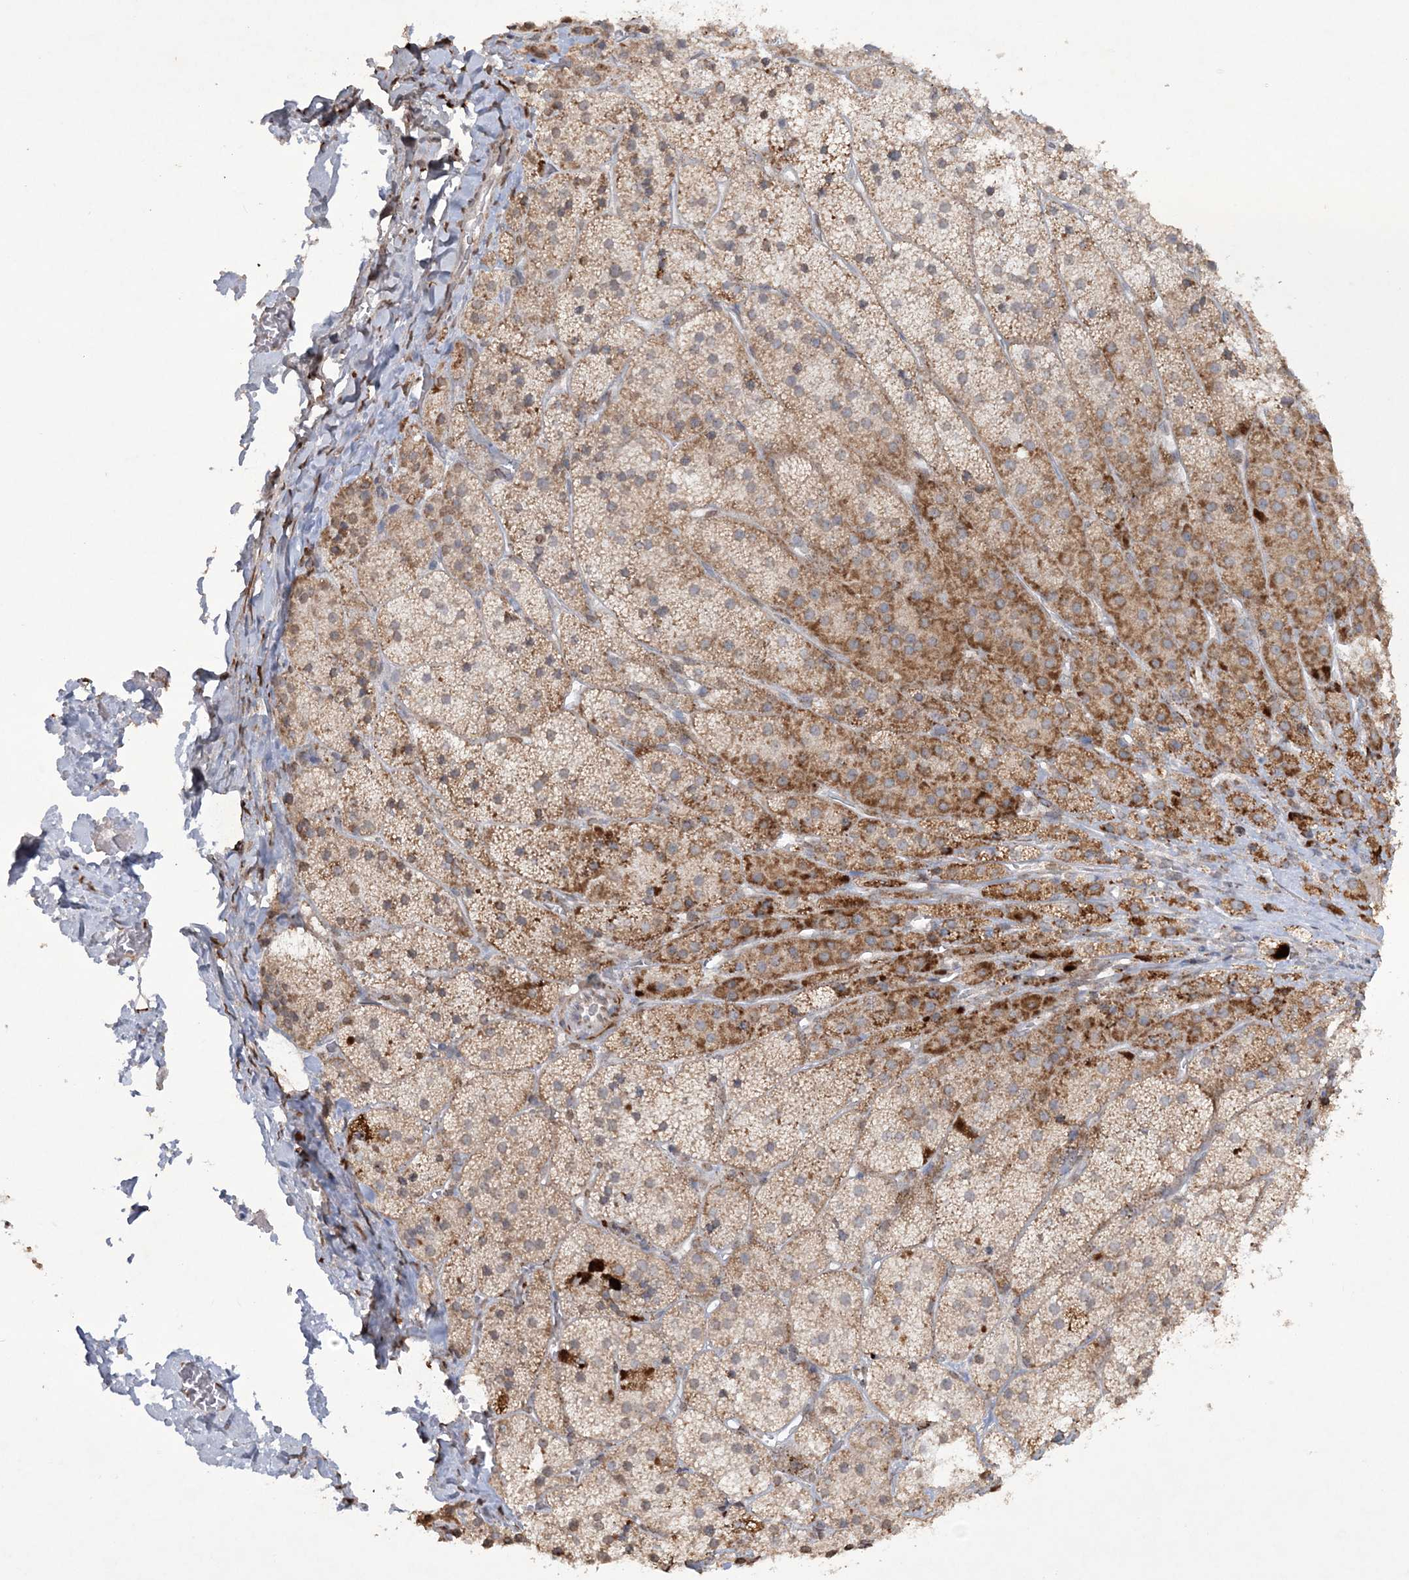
{"staining": {"intensity": "strong", "quantity": "25%-75%", "location": "cytoplasmic/membranous"}, "tissue": "adrenal gland", "cell_type": "Glandular cells", "image_type": "normal", "snomed": [{"axis": "morphology", "description": "Normal tissue, NOS"}, {"axis": "topography", "description": "Adrenal gland"}], "caption": "A brown stain highlights strong cytoplasmic/membranous staining of a protein in glandular cells of normal adrenal gland. The staining was performed using DAB (3,3'-diaminobenzidine), with brown indicating positive protein expression. Nuclei are stained blue with hematoxylin.", "gene": "TTC7A", "patient": {"sex": "female", "age": 44}}